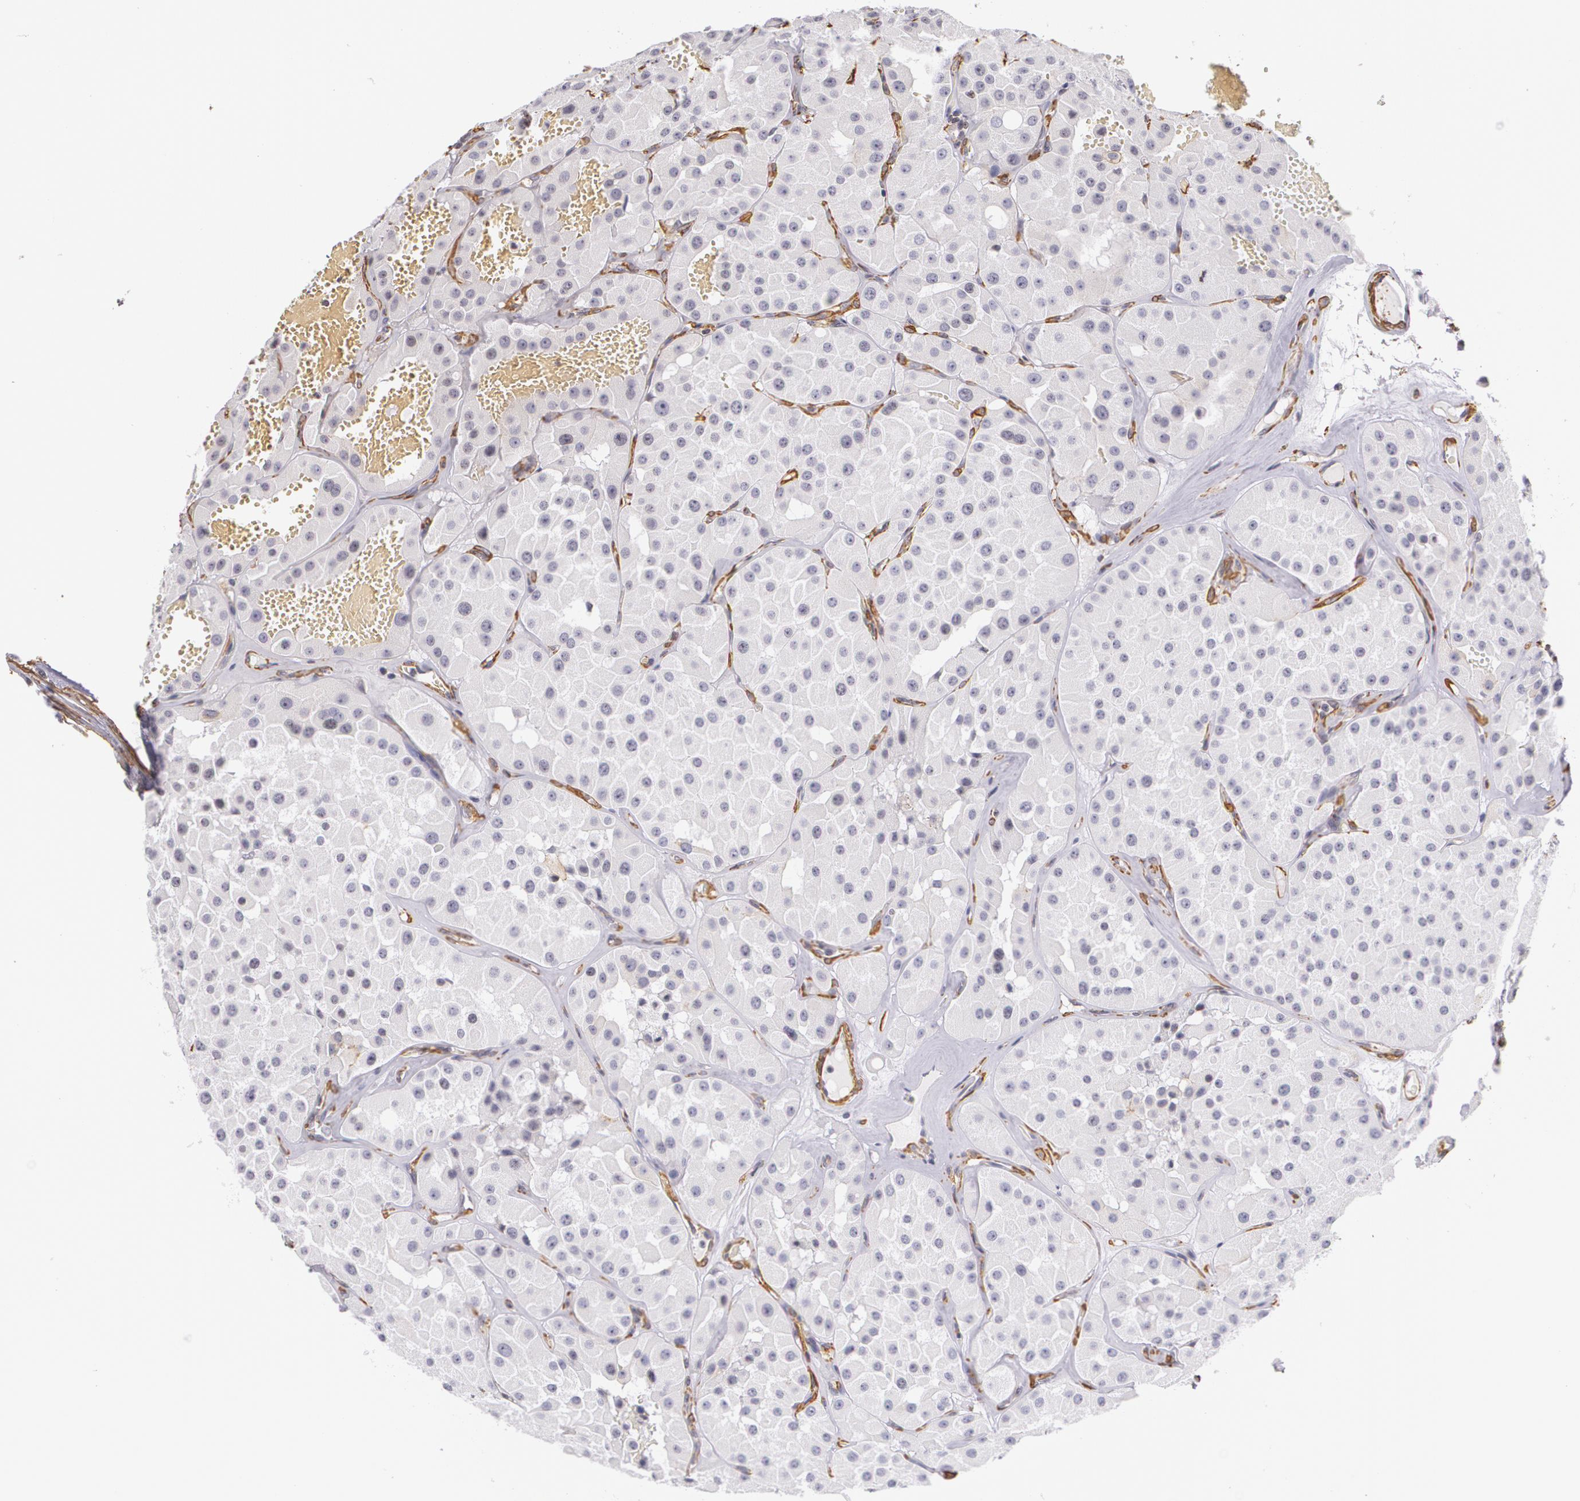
{"staining": {"intensity": "negative", "quantity": "none", "location": "none"}, "tissue": "renal cancer", "cell_type": "Tumor cells", "image_type": "cancer", "snomed": [{"axis": "morphology", "description": "Adenocarcinoma, uncertain malignant potential"}, {"axis": "topography", "description": "Kidney"}], "caption": "Immunohistochemistry (IHC) micrograph of neoplastic tissue: renal cancer stained with DAB displays no significant protein staining in tumor cells. Nuclei are stained in blue.", "gene": "VAMP1", "patient": {"sex": "male", "age": 63}}